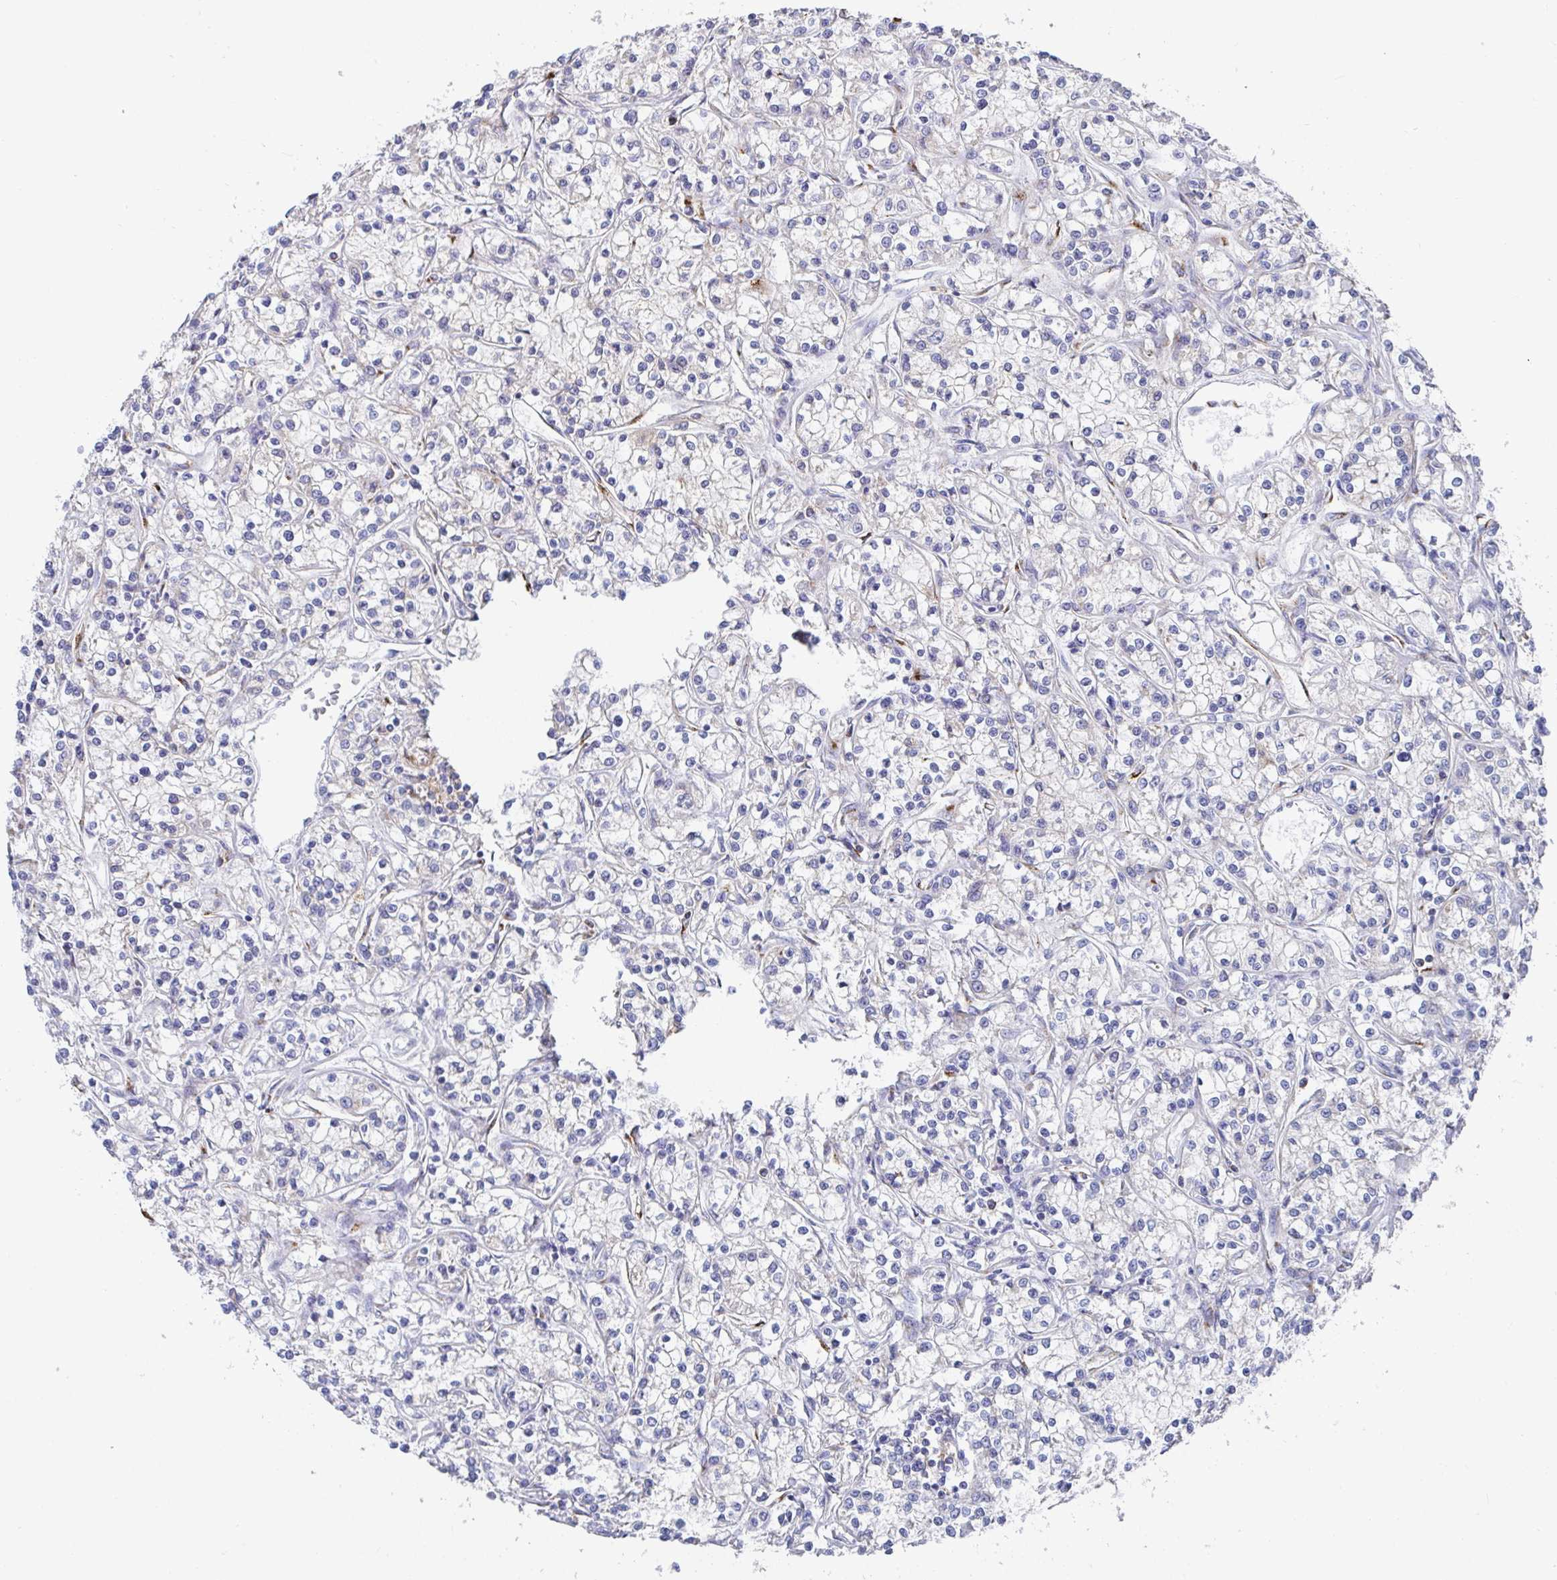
{"staining": {"intensity": "negative", "quantity": "none", "location": "none"}, "tissue": "renal cancer", "cell_type": "Tumor cells", "image_type": "cancer", "snomed": [{"axis": "morphology", "description": "Adenocarcinoma, NOS"}, {"axis": "topography", "description": "Kidney"}], "caption": "Renal cancer stained for a protein using immunohistochemistry exhibits no expression tumor cells.", "gene": "TAS2R39", "patient": {"sex": "female", "age": 59}}